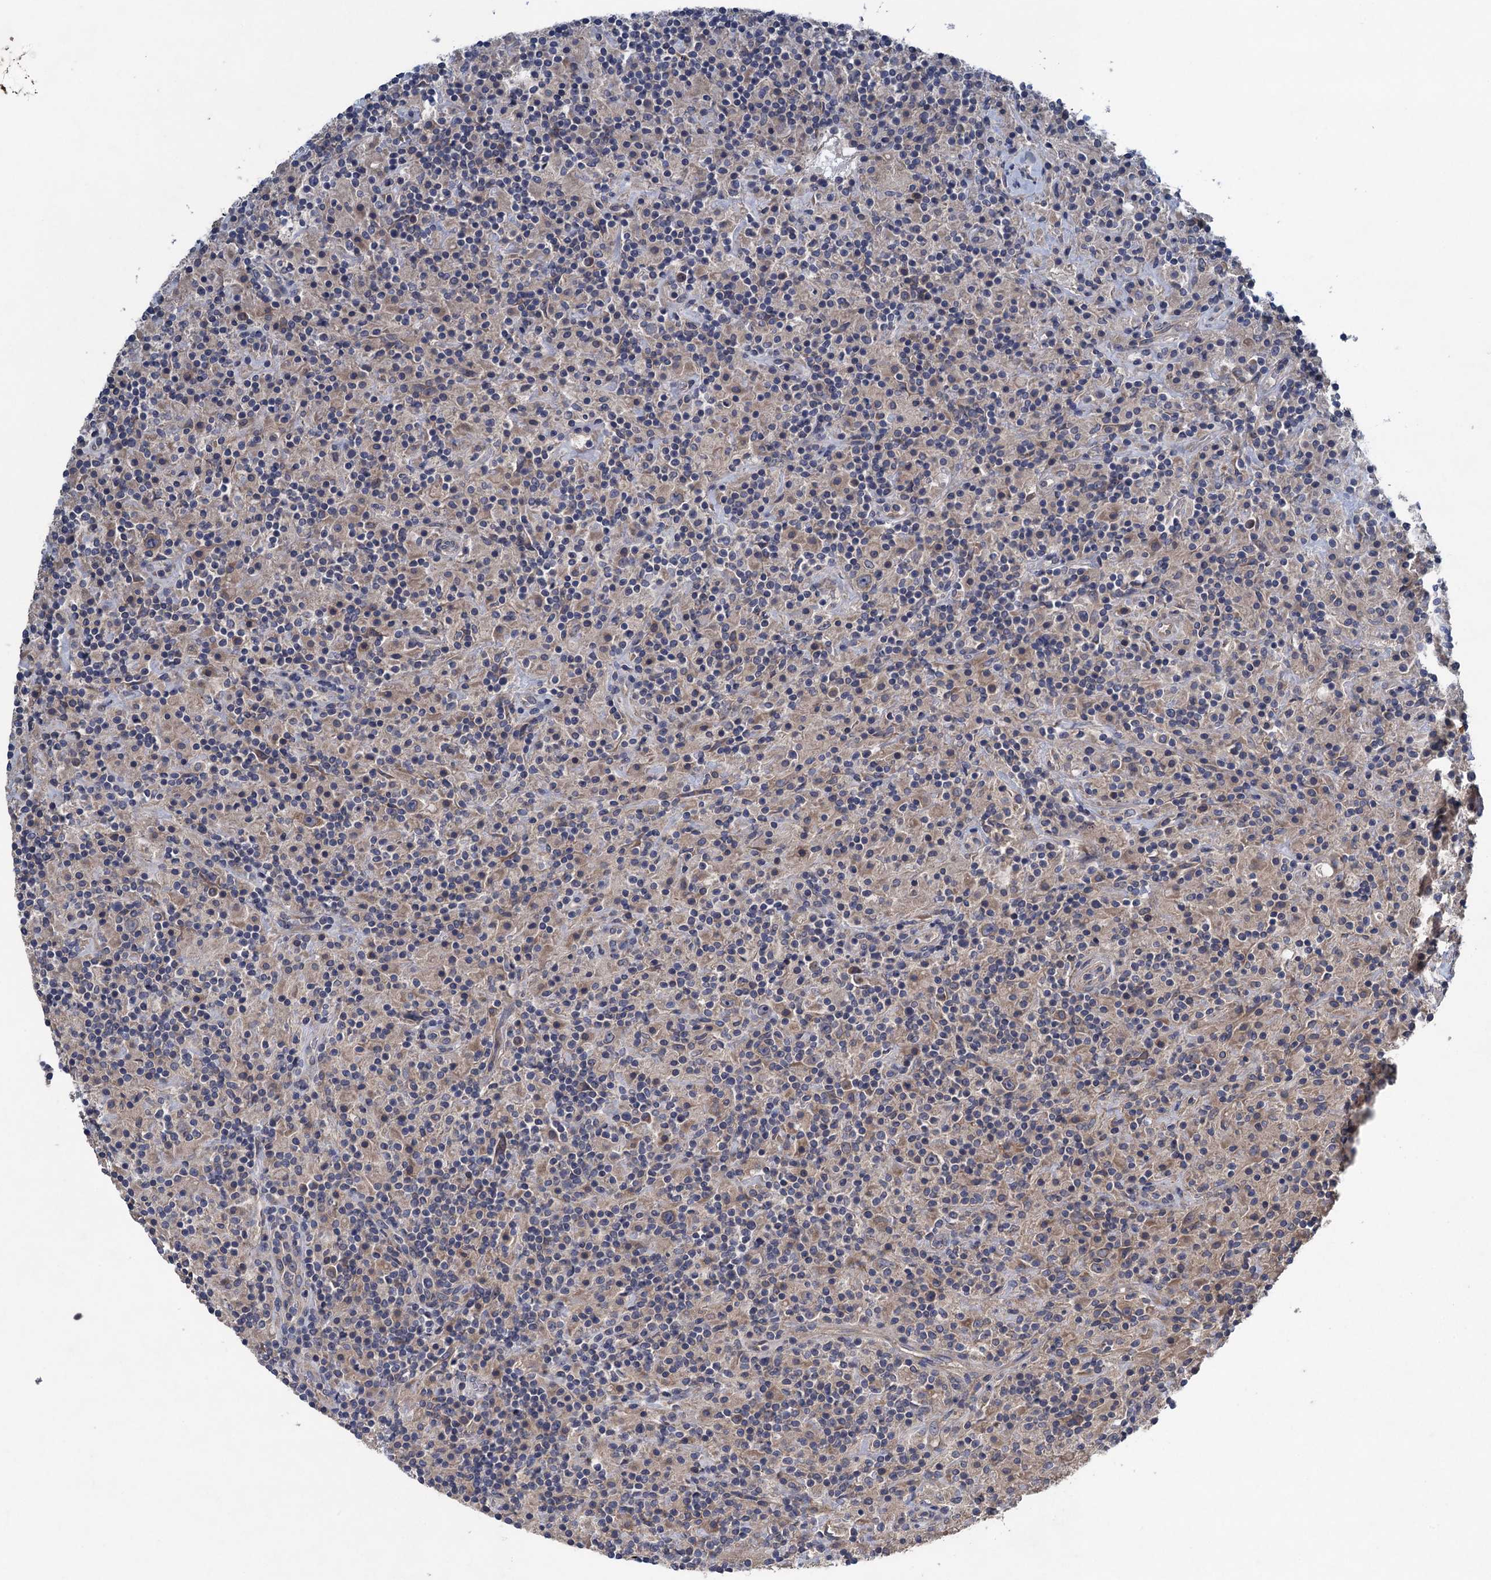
{"staining": {"intensity": "negative", "quantity": "none", "location": "none"}, "tissue": "lymphoma", "cell_type": "Tumor cells", "image_type": "cancer", "snomed": [{"axis": "morphology", "description": "Hodgkin's disease, NOS"}, {"axis": "topography", "description": "Lymph node"}], "caption": "Hodgkin's disease stained for a protein using immunohistochemistry (IHC) exhibits no expression tumor cells.", "gene": "CNTN5", "patient": {"sex": "male", "age": 70}}